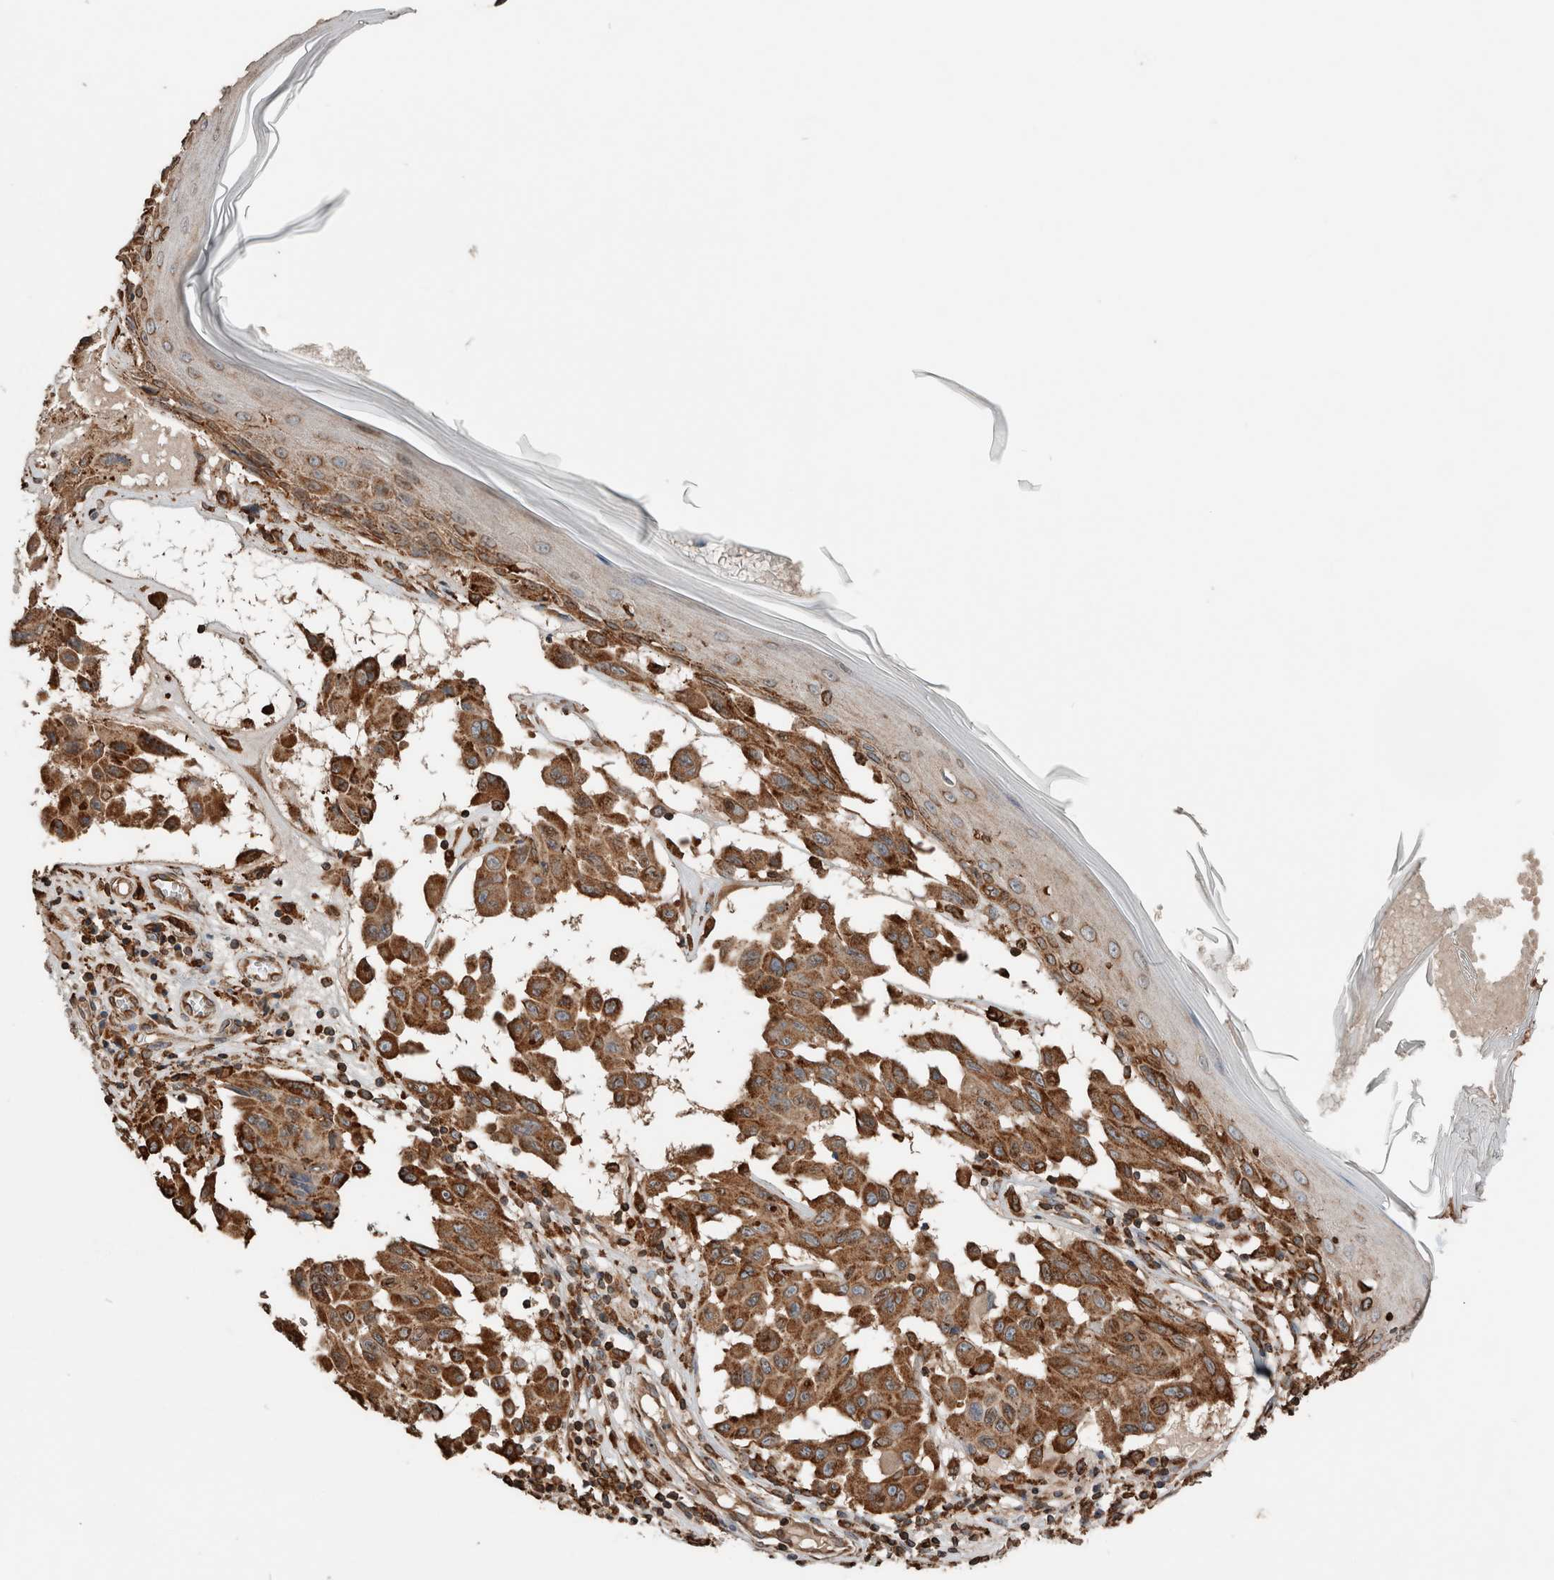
{"staining": {"intensity": "moderate", "quantity": ">75%", "location": "cytoplasmic/membranous"}, "tissue": "melanoma", "cell_type": "Tumor cells", "image_type": "cancer", "snomed": [{"axis": "morphology", "description": "Malignant melanoma, NOS"}, {"axis": "topography", "description": "Skin"}], "caption": "Protein staining of malignant melanoma tissue demonstrates moderate cytoplasmic/membranous staining in approximately >75% of tumor cells.", "gene": "ERAP2", "patient": {"sex": "male", "age": 30}}